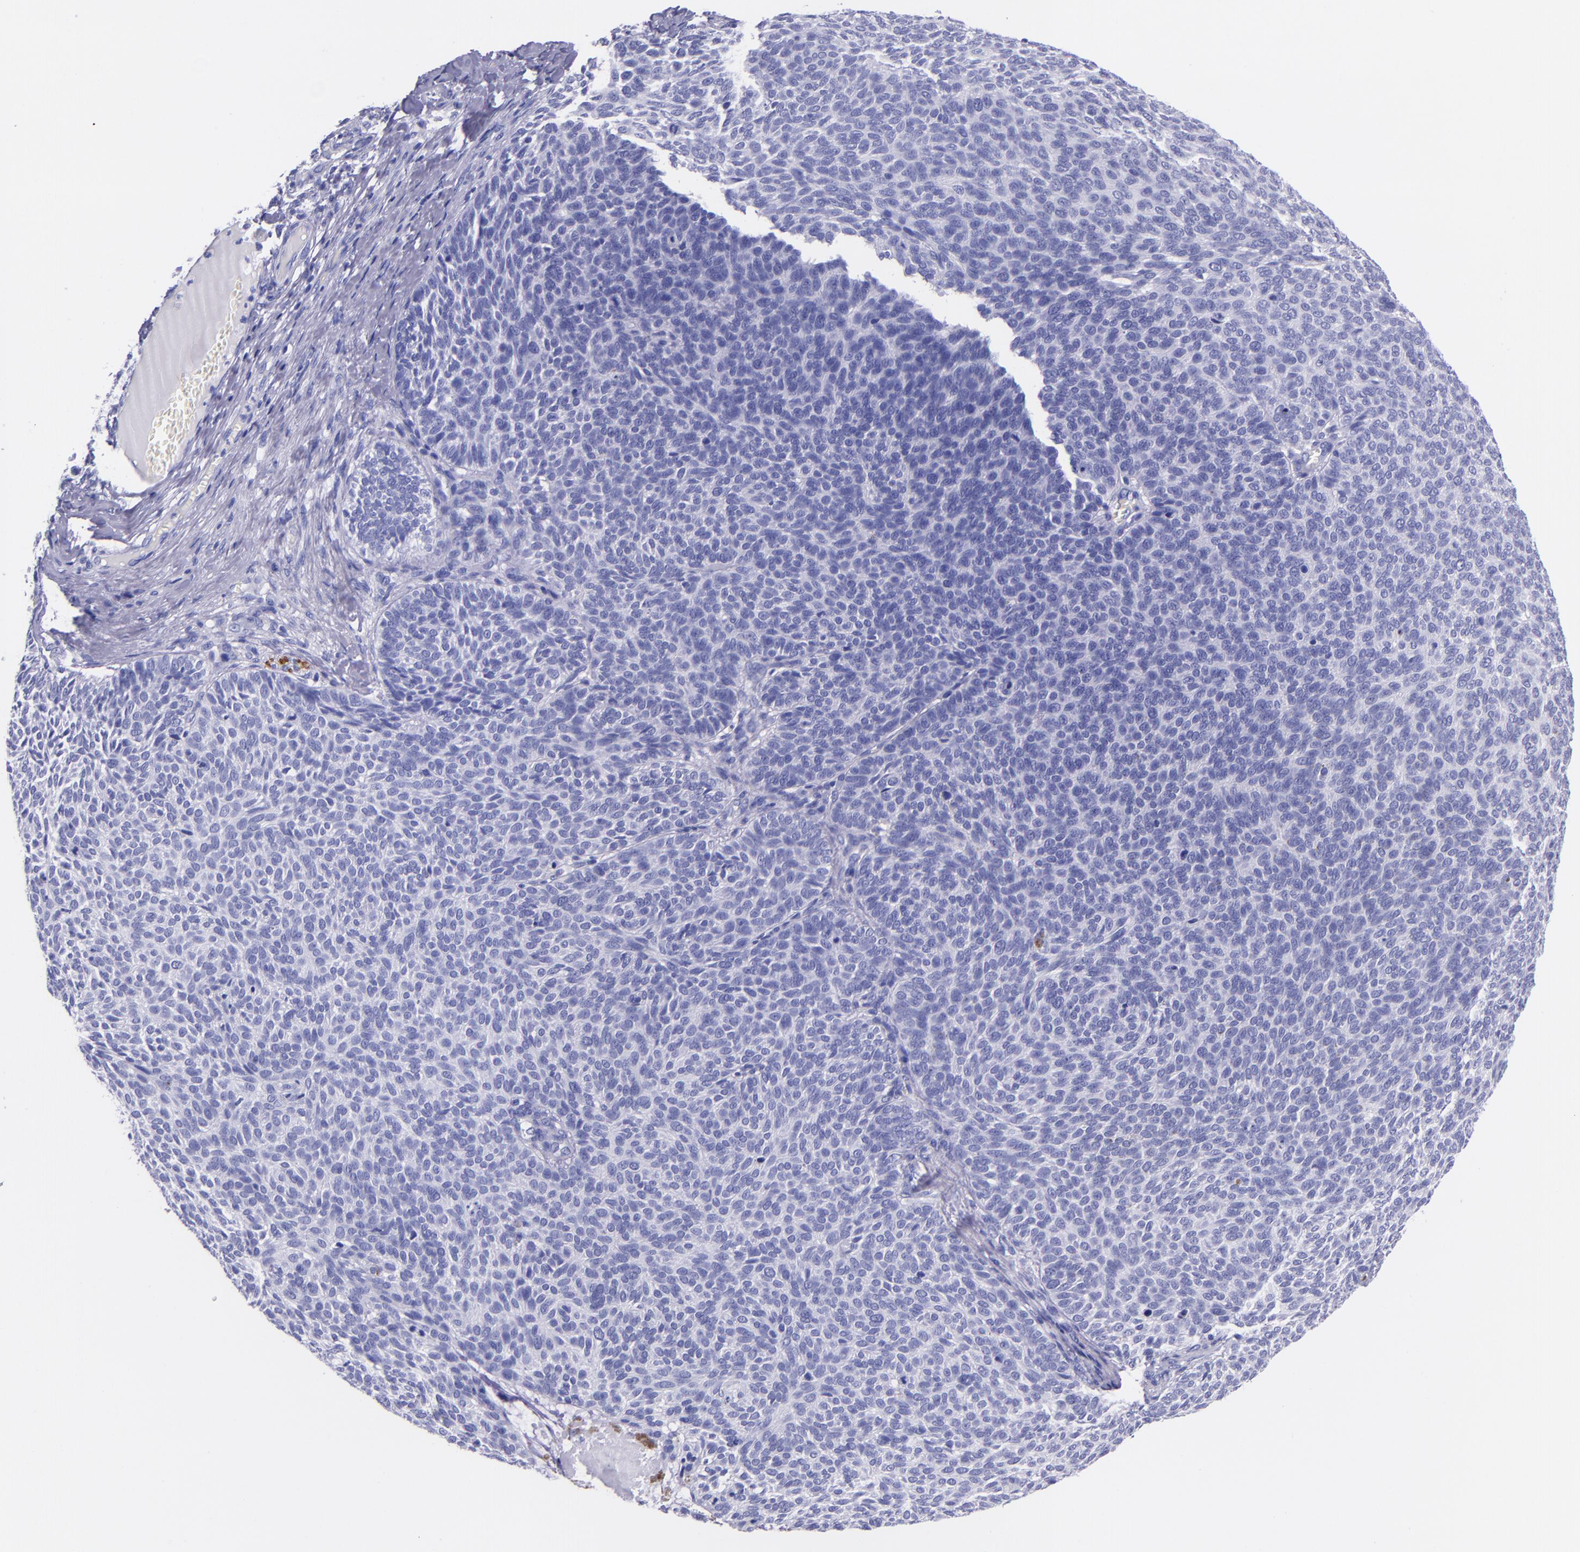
{"staining": {"intensity": "negative", "quantity": "none", "location": "none"}, "tissue": "skin cancer", "cell_type": "Tumor cells", "image_type": "cancer", "snomed": [{"axis": "morphology", "description": "Basal cell carcinoma"}, {"axis": "topography", "description": "Skin"}], "caption": "DAB immunohistochemical staining of human skin cancer shows no significant expression in tumor cells. The staining was performed using DAB to visualize the protein expression in brown, while the nuclei were stained in blue with hematoxylin (Magnification: 20x).", "gene": "MBP", "patient": {"sex": "male", "age": 63}}